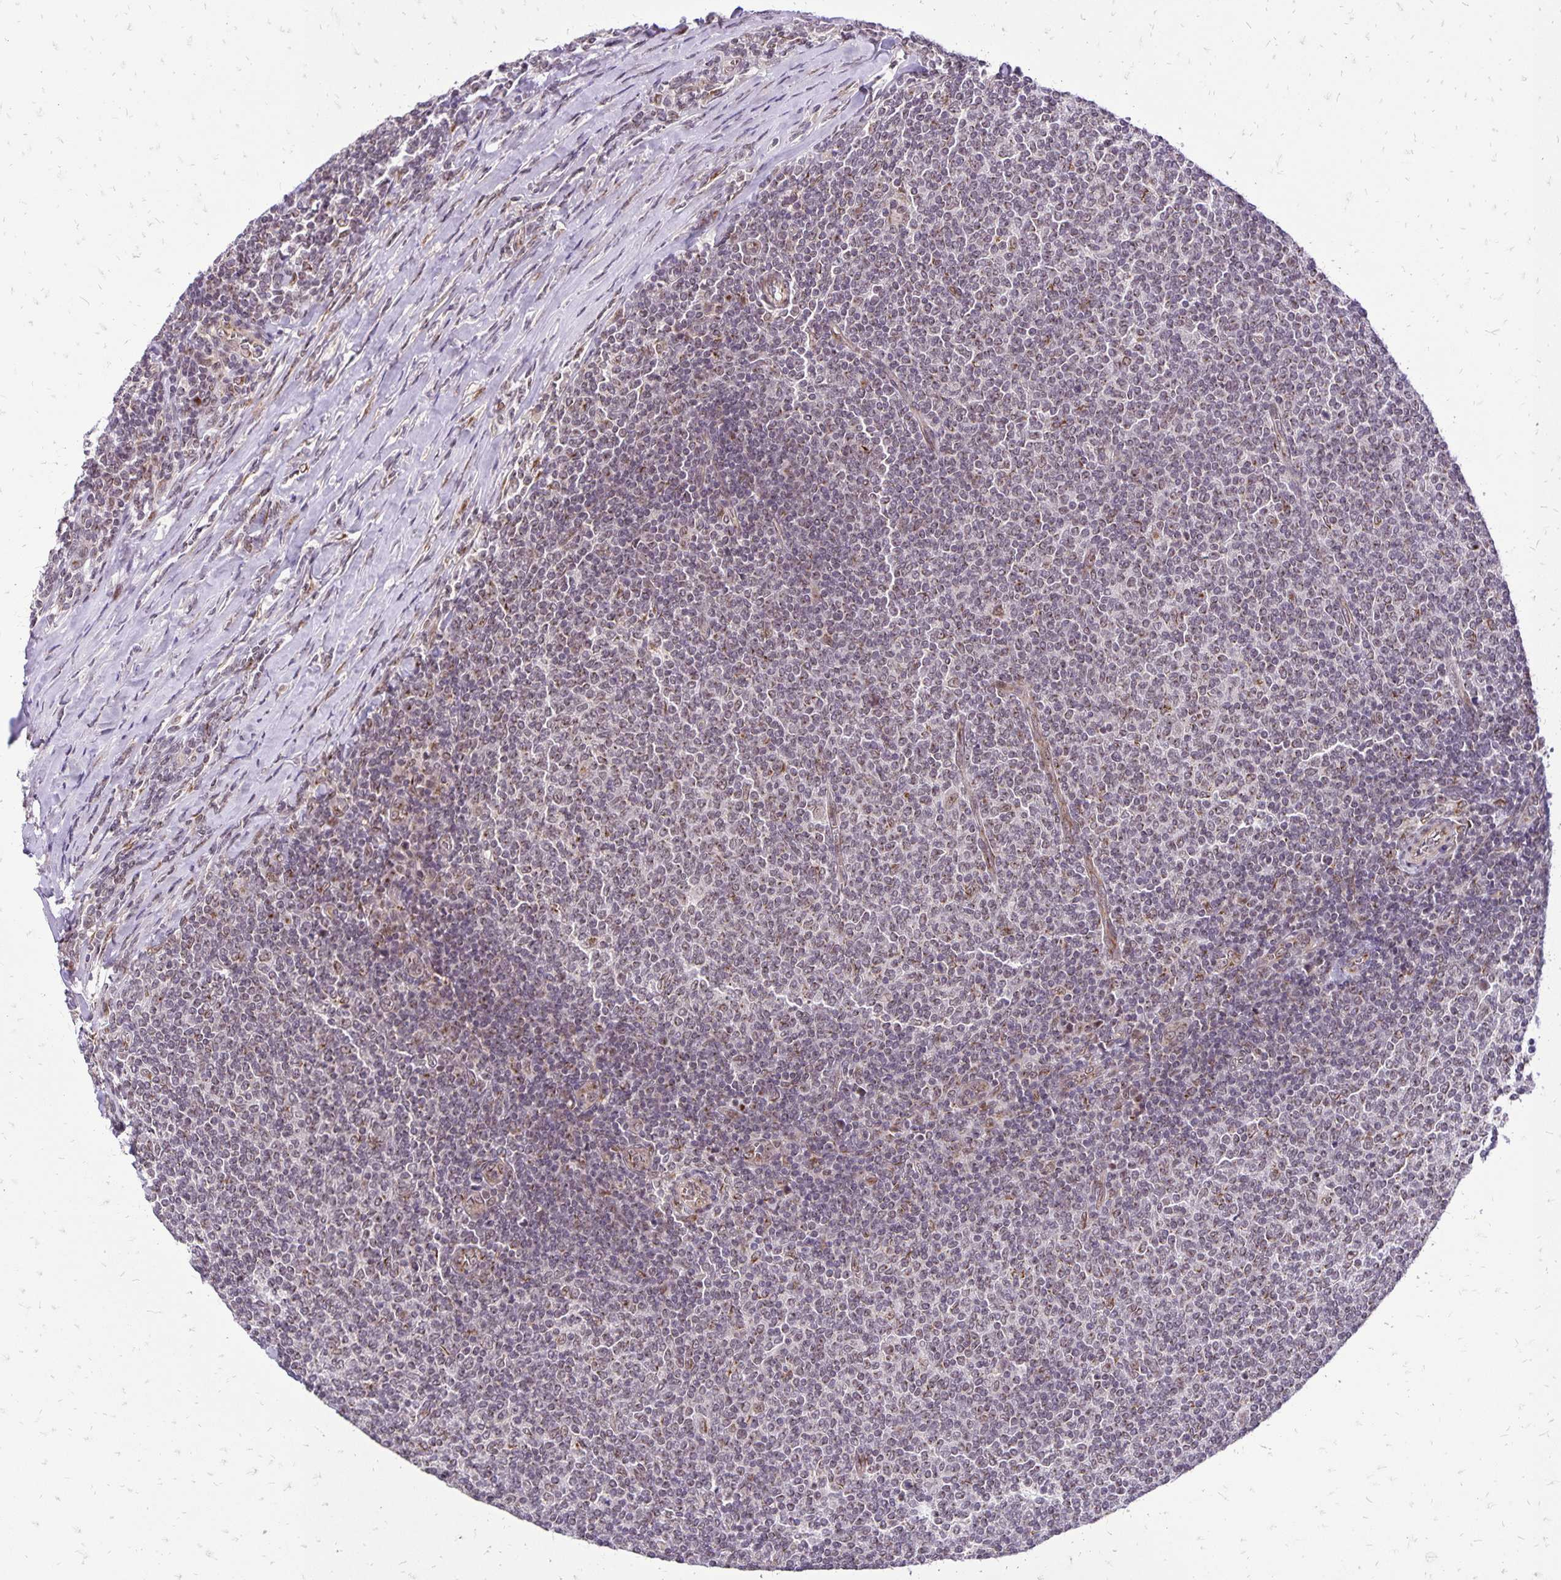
{"staining": {"intensity": "weak", "quantity": "25%-75%", "location": "cytoplasmic/membranous"}, "tissue": "lymphoma", "cell_type": "Tumor cells", "image_type": "cancer", "snomed": [{"axis": "morphology", "description": "Malignant lymphoma, non-Hodgkin's type, Low grade"}, {"axis": "topography", "description": "Lymph node"}], "caption": "IHC photomicrograph of human lymphoma stained for a protein (brown), which exhibits low levels of weak cytoplasmic/membranous positivity in approximately 25%-75% of tumor cells.", "gene": "GOLGA5", "patient": {"sex": "male", "age": 52}}